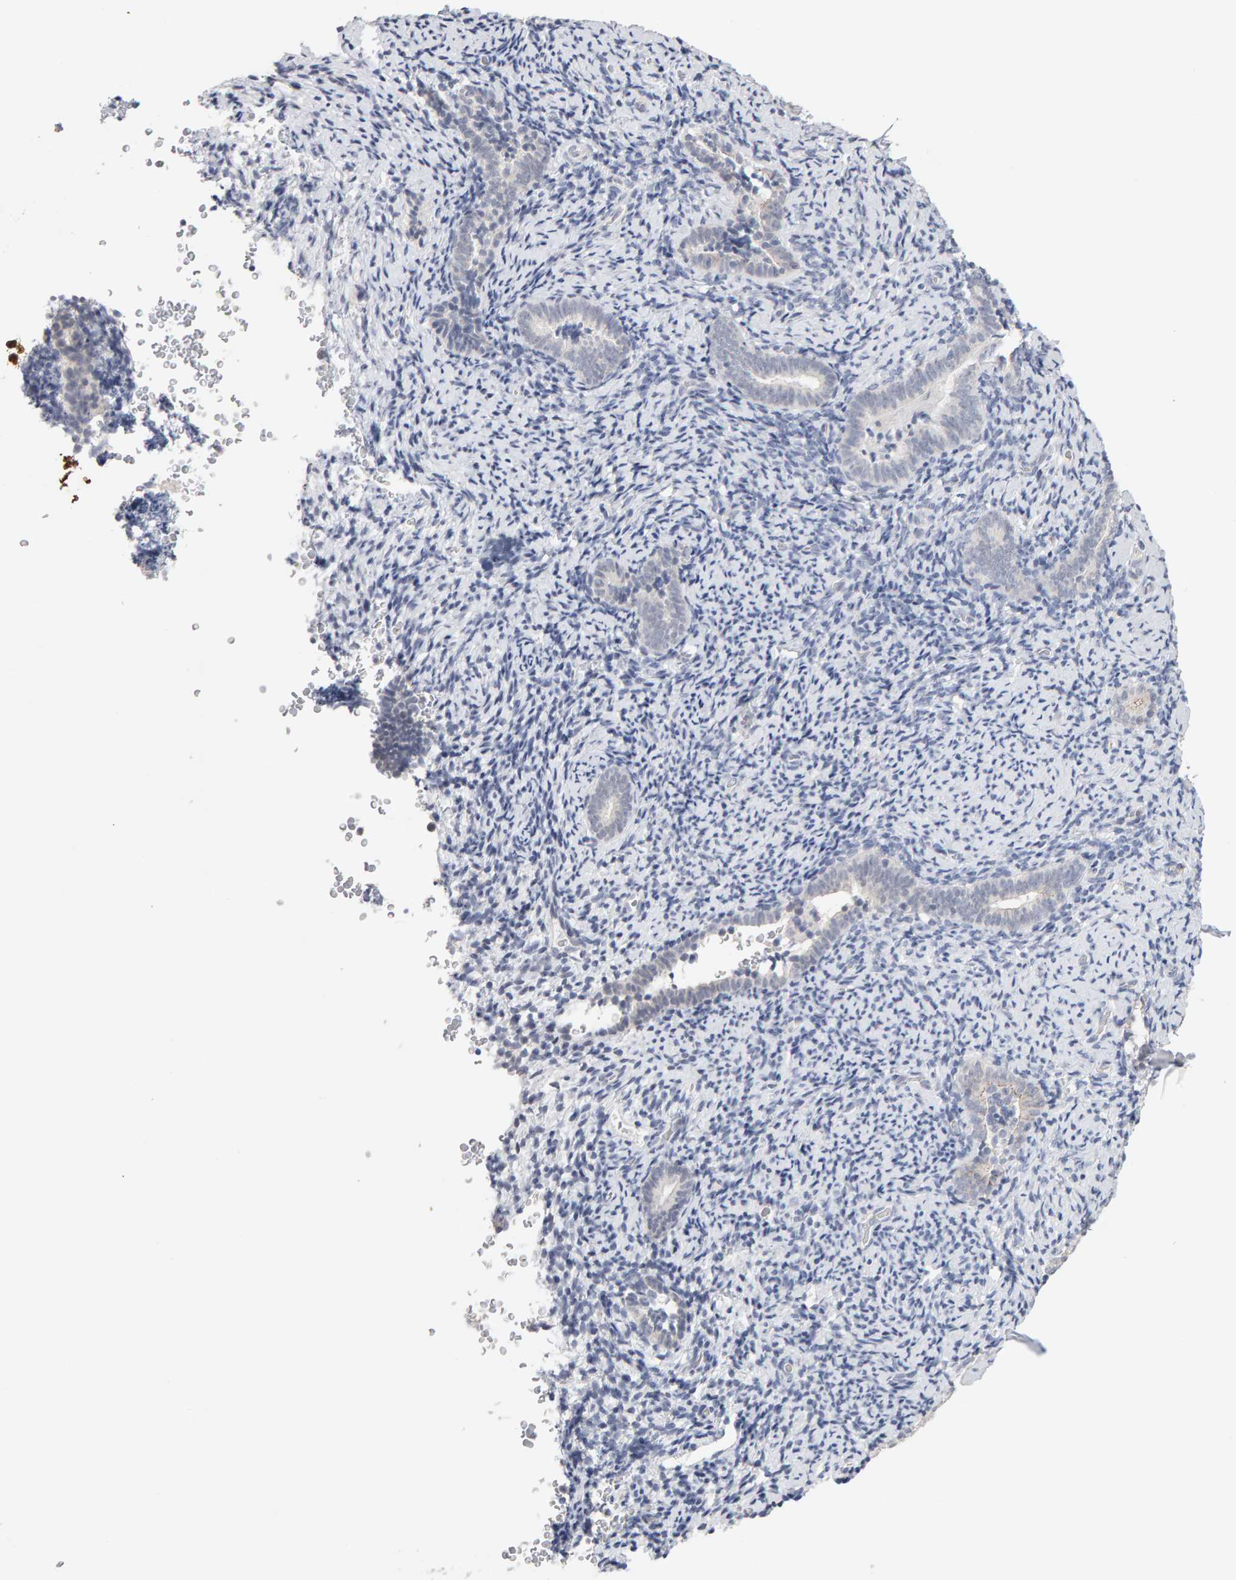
{"staining": {"intensity": "negative", "quantity": "none", "location": "none"}, "tissue": "endometrium", "cell_type": "Cells in endometrial stroma", "image_type": "normal", "snomed": [{"axis": "morphology", "description": "Normal tissue, NOS"}, {"axis": "topography", "description": "Endometrium"}], "caption": "Cells in endometrial stroma are negative for brown protein staining in normal endometrium. (DAB IHC visualized using brightfield microscopy, high magnification).", "gene": "HNF4A", "patient": {"sex": "female", "age": 51}}